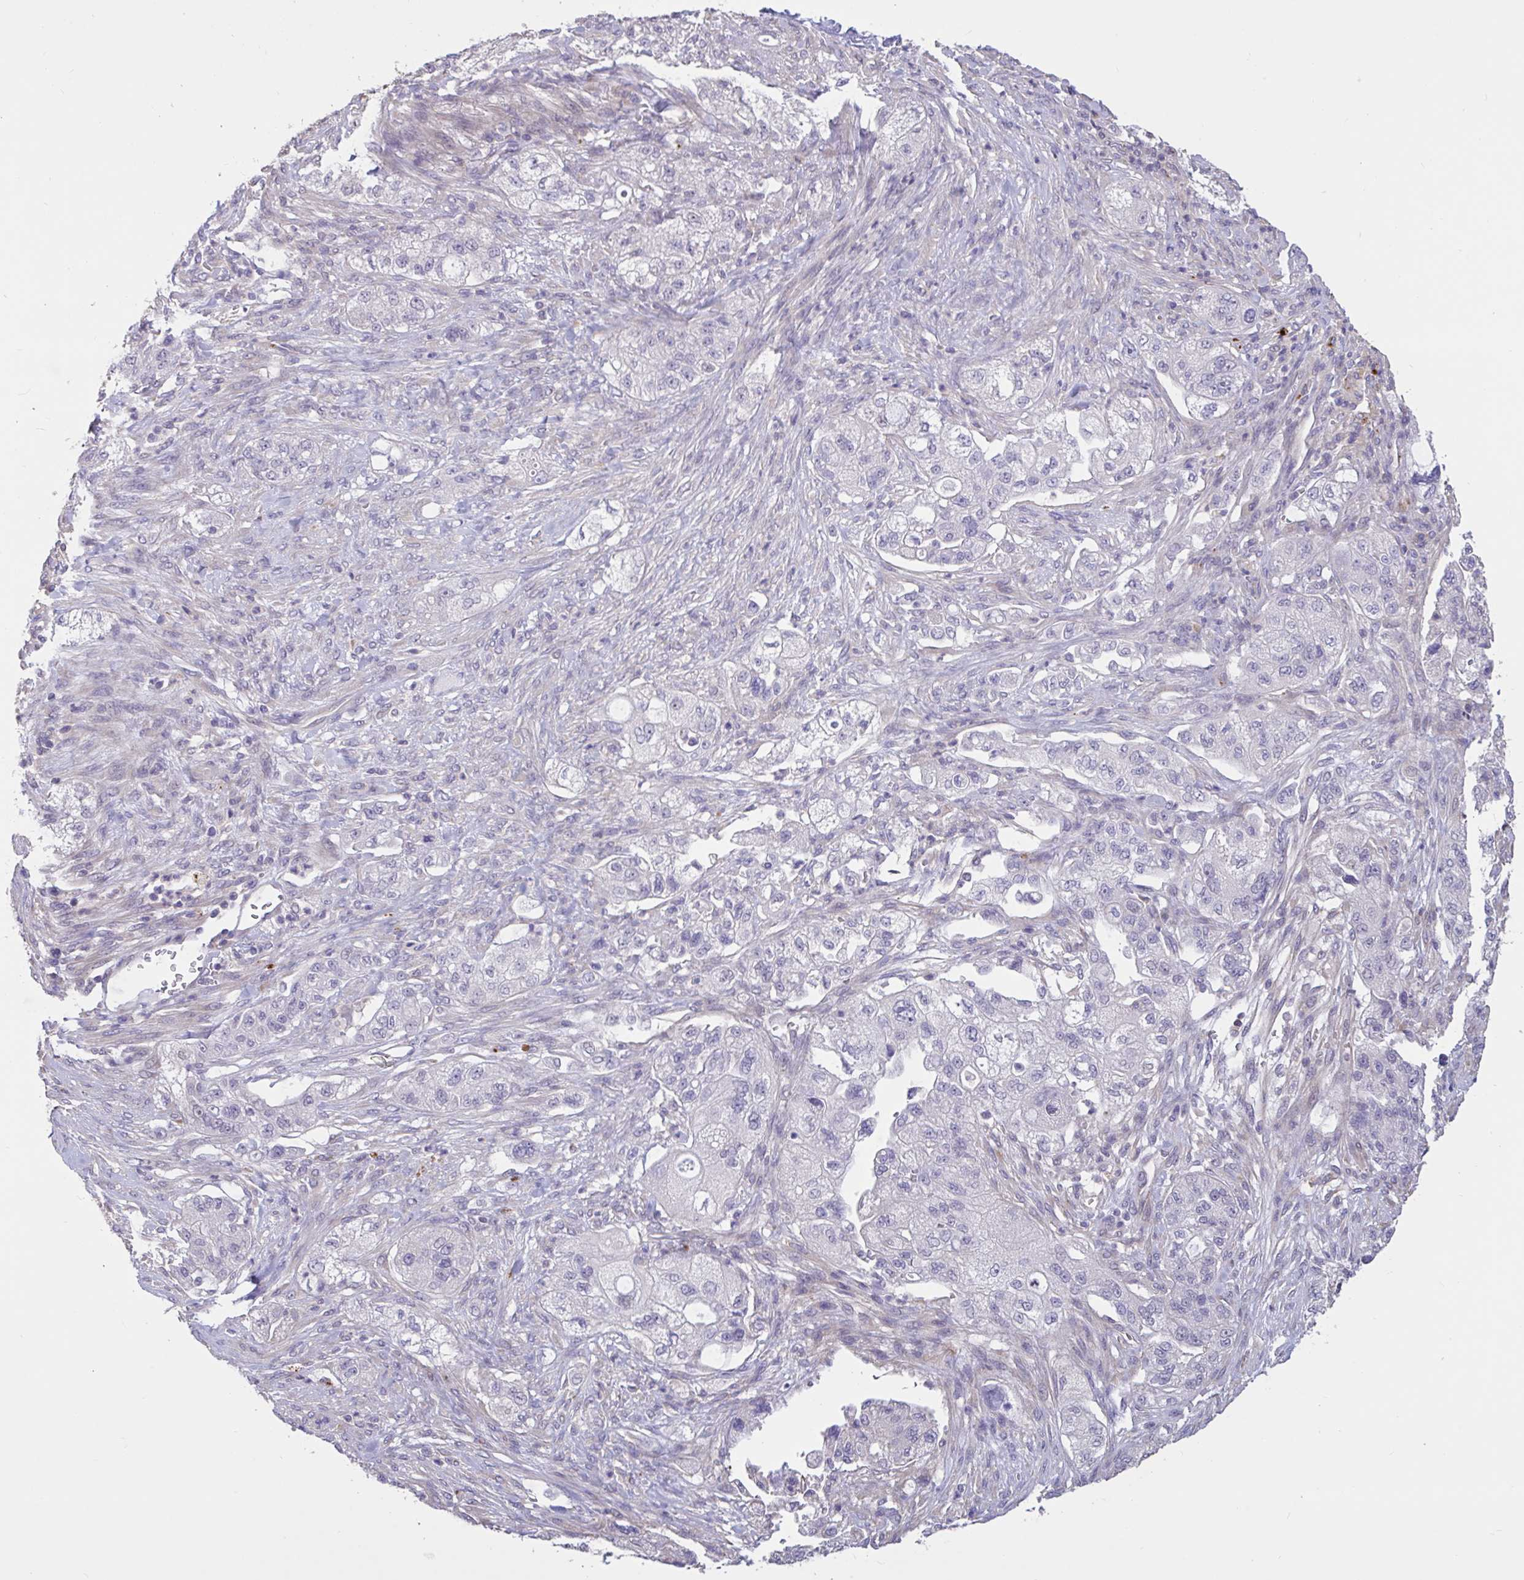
{"staining": {"intensity": "negative", "quantity": "none", "location": "none"}, "tissue": "pancreatic cancer", "cell_type": "Tumor cells", "image_type": "cancer", "snomed": [{"axis": "morphology", "description": "Adenocarcinoma, NOS"}, {"axis": "topography", "description": "Pancreas"}], "caption": "The micrograph shows no significant staining in tumor cells of pancreatic cancer (adenocarcinoma).", "gene": "DDX39A", "patient": {"sex": "female", "age": 78}}